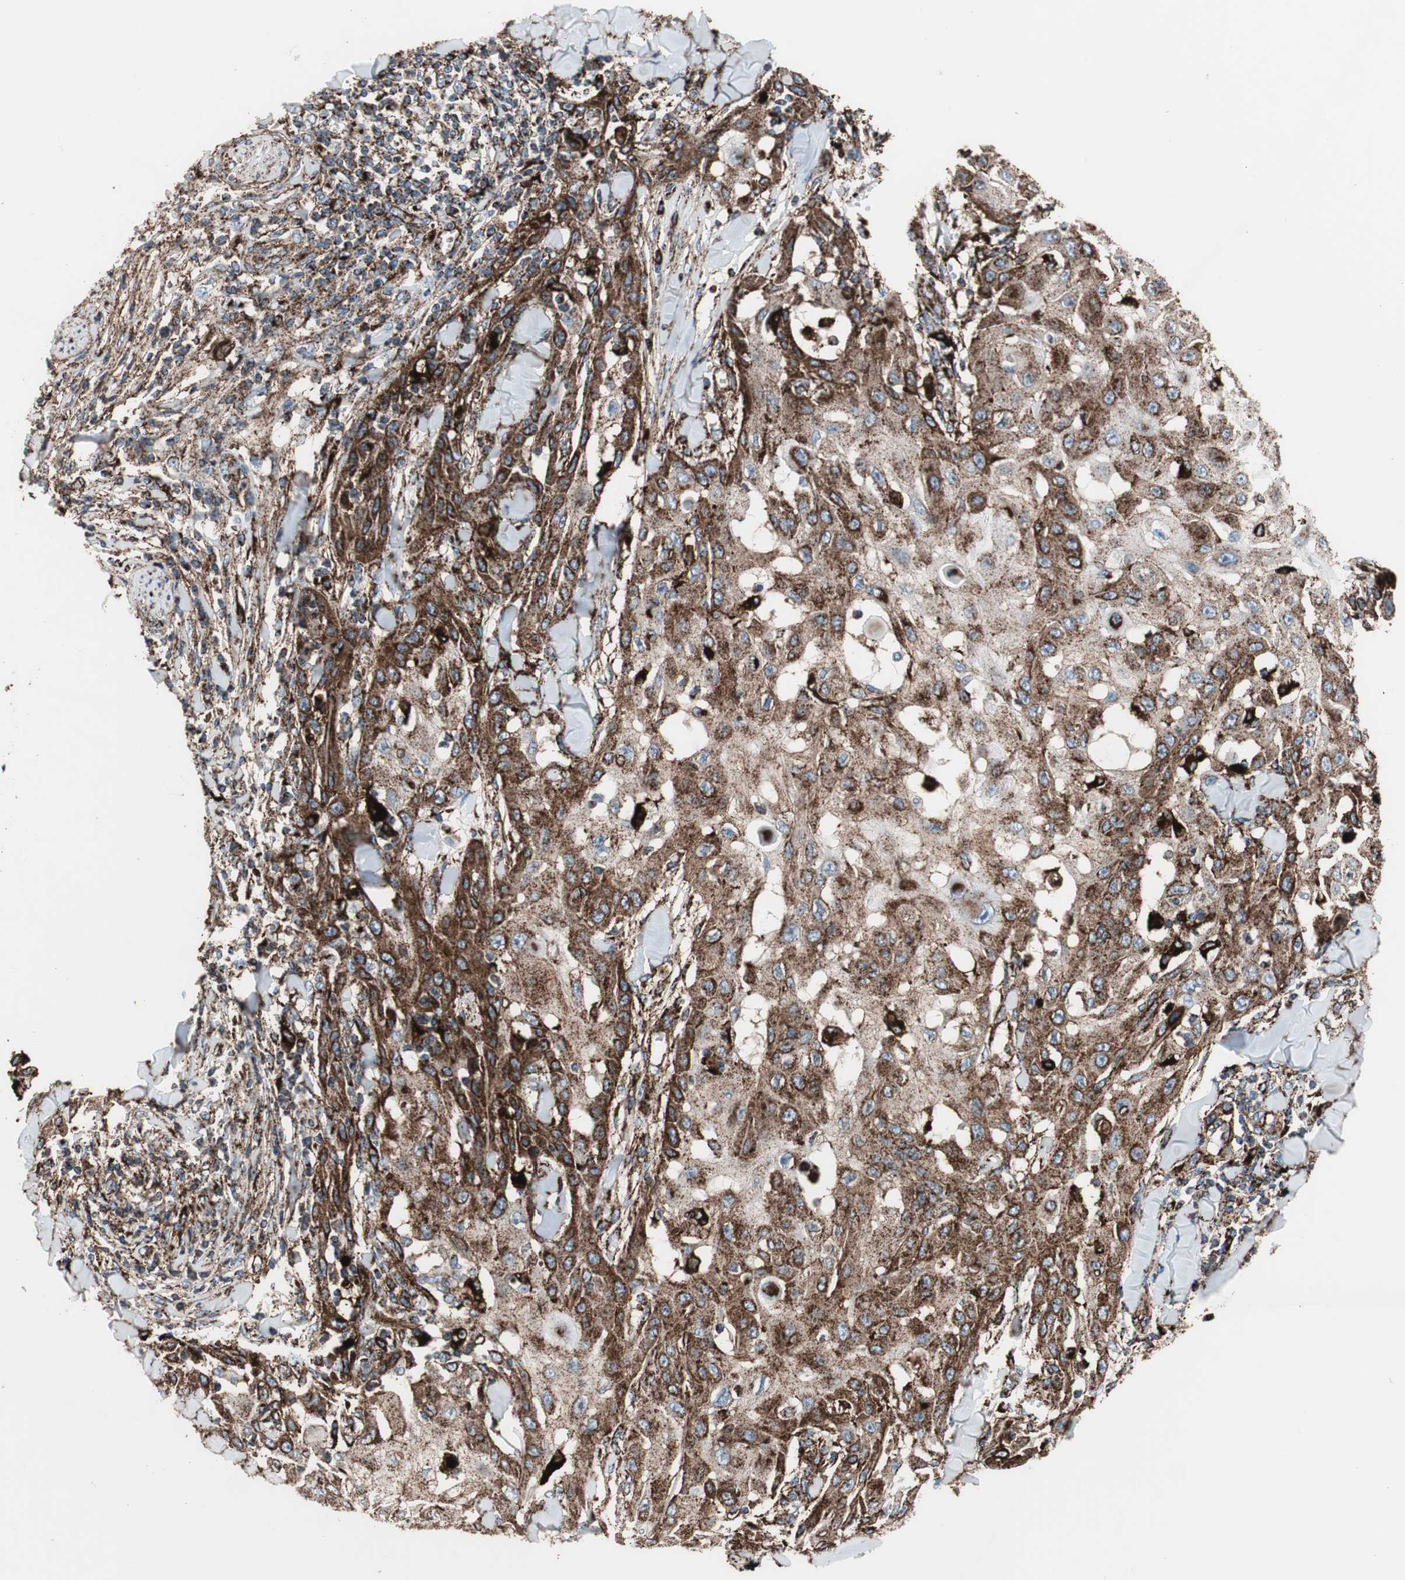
{"staining": {"intensity": "strong", "quantity": ">75%", "location": "cytoplasmic/membranous"}, "tissue": "skin cancer", "cell_type": "Tumor cells", "image_type": "cancer", "snomed": [{"axis": "morphology", "description": "Squamous cell carcinoma, NOS"}, {"axis": "topography", "description": "Skin"}], "caption": "Immunohistochemical staining of human skin cancer reveals strong cytoplasmic/membranous protein expression in approximately >75% of tumor cells.", "gene": "LAMP1", "patient": {"sex": "male", "age": 24}}